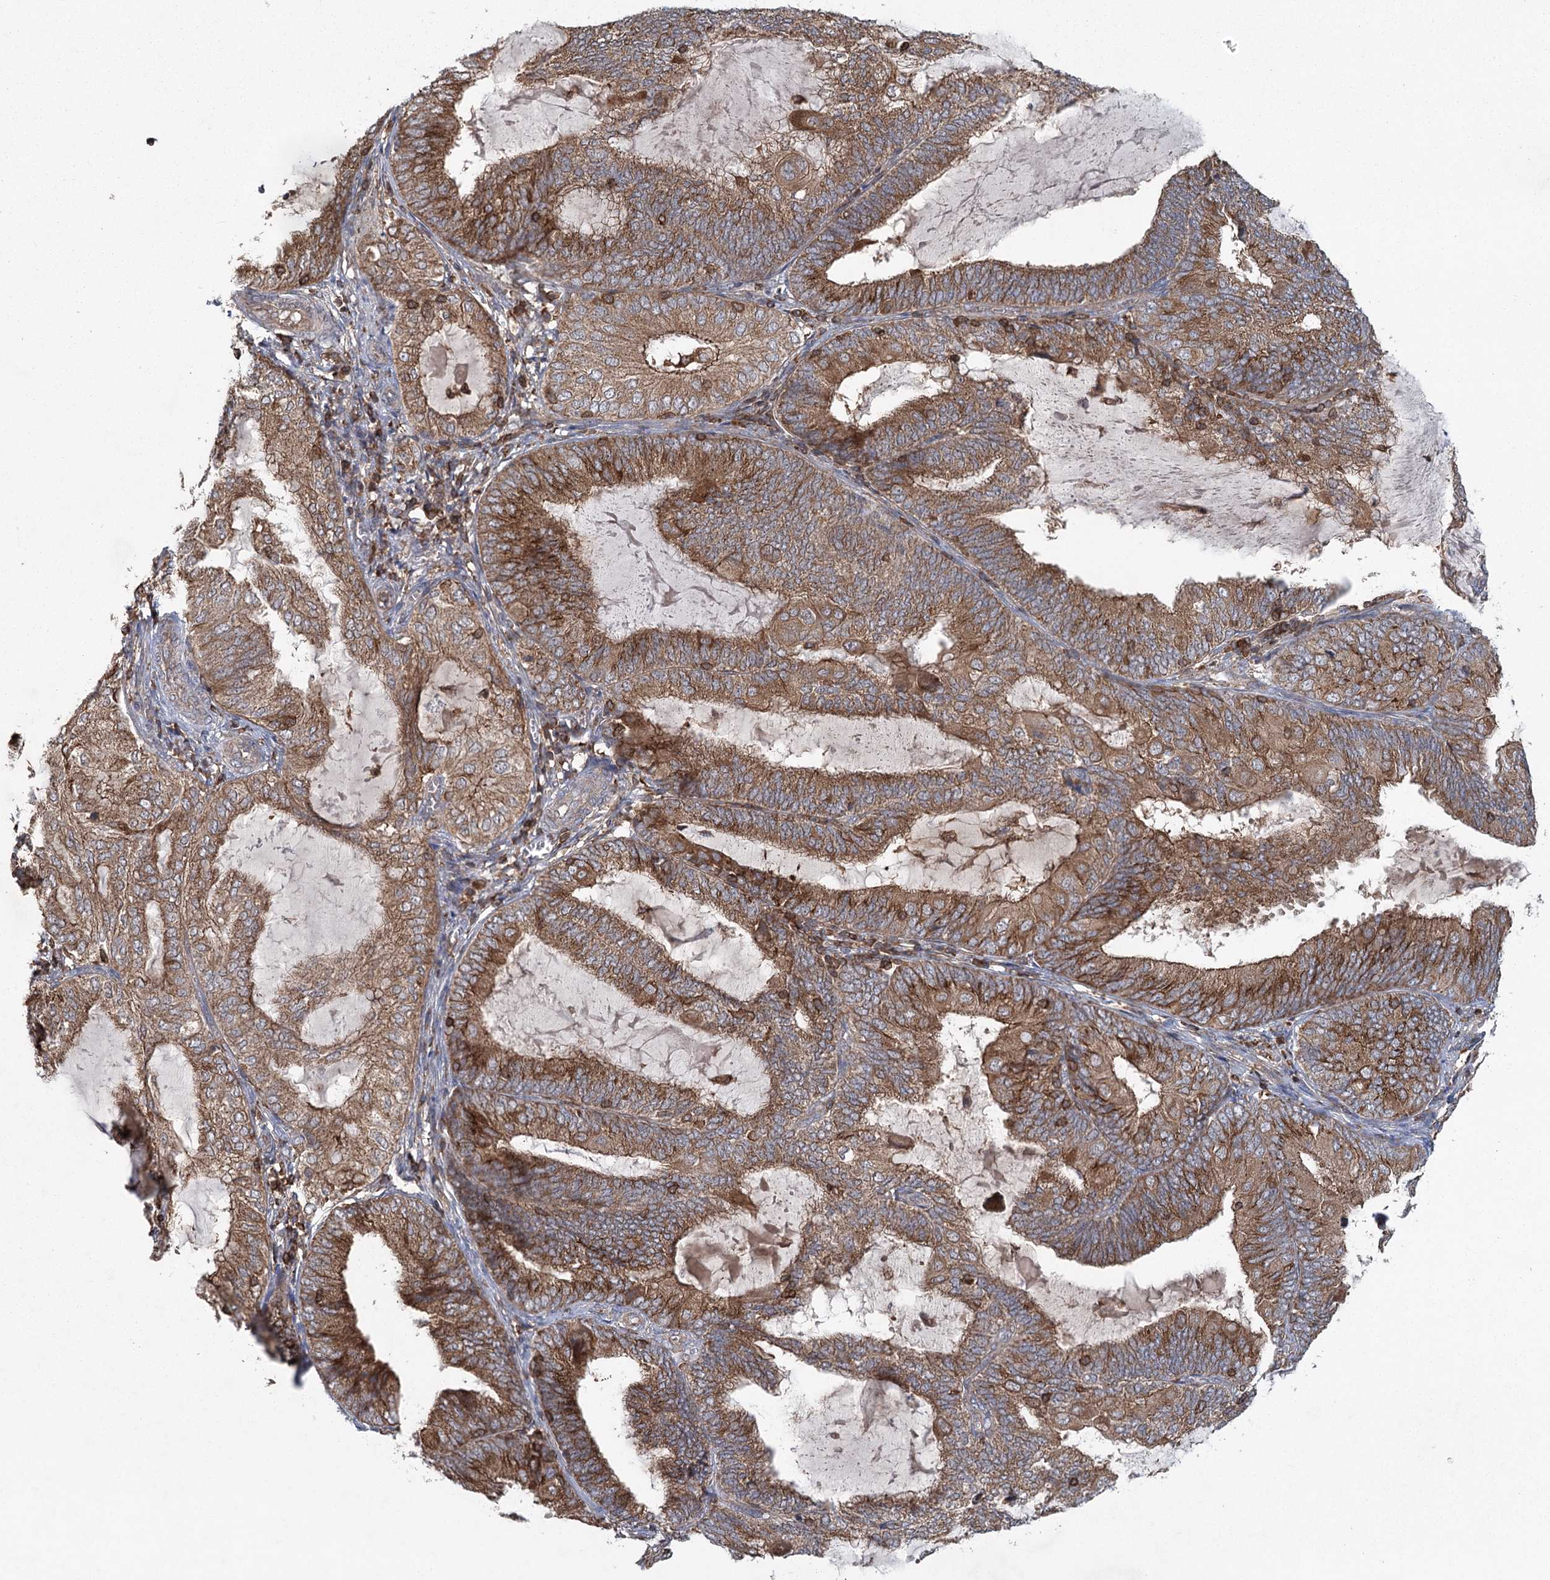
{"staining": {"intensity": "moderate", "quantity": ">75%", "location": "cytoplasmic/membranous"}, "tissue": "endometrial cancer", "cell_type": "Tumor cells", "image_type": "cancer", "snomed": [{"axis": "morphology", "description": "Adenocarcinoma, NOS"}, {"axis": "topography", "description": "Endometrium"}], "caption": "Endometrial cancer was stained to show a protein in brown. There is medium levels of moderate cytoplasmic/membranous expression in about >75% of tumor cells. (Stains: DAB (3,3'-diaminobenzidine) in brown, nuclei in blue, Microscopy: brightfield microscopy at high magnification).", "gene": "PLEKHA7", "patient": {"sex": "female", "age": 81}}